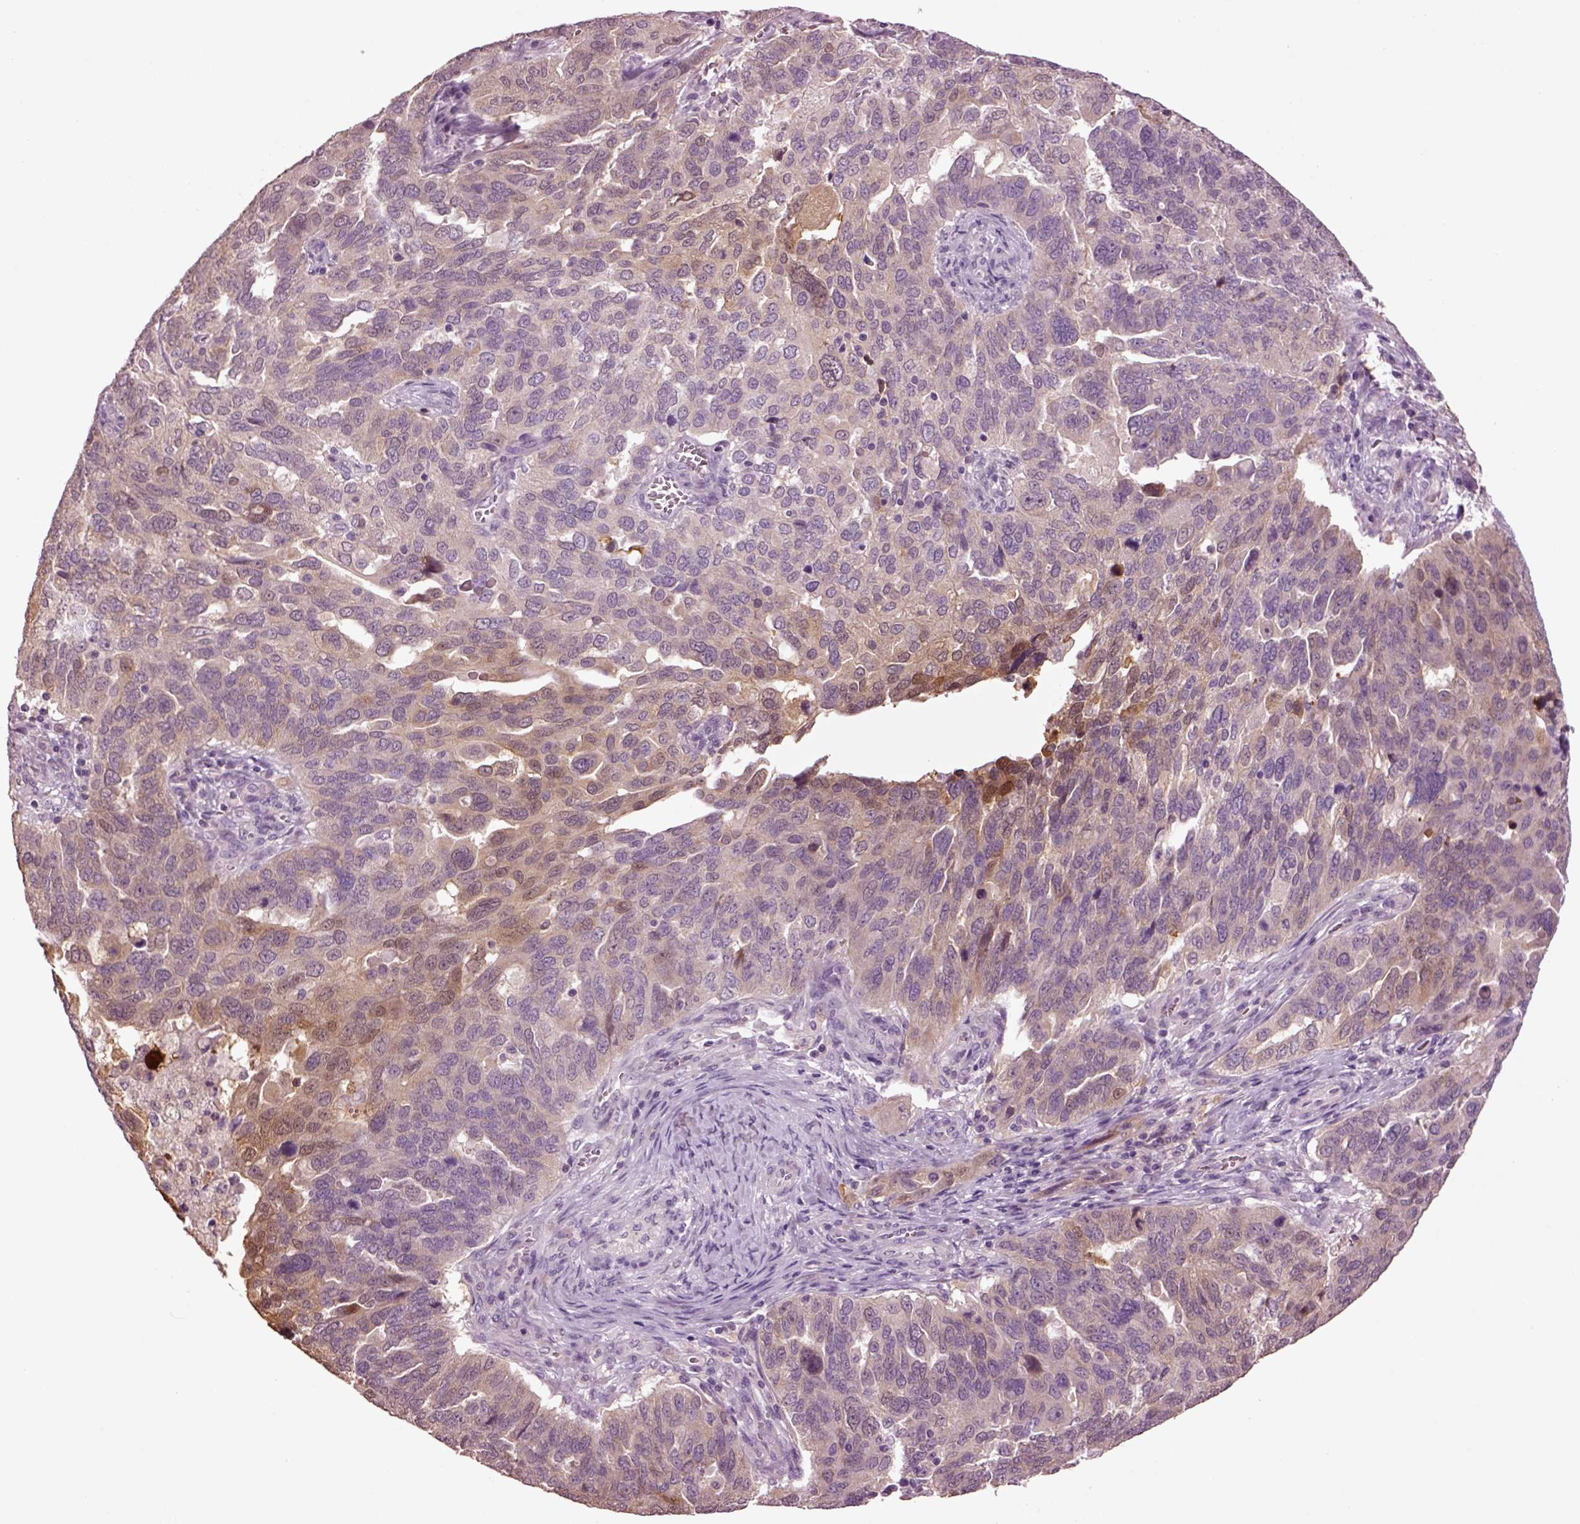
{"staining": {"intensity": "moderate", "quantity": ">75%", "location": "cytoplasmic/membranous"}, "tissue": "ovarian cancer", "cell_type": "Tumor cells", "image_type": "cancer", "snomed": [{"axis": "morphology", "description": "Carcinoma, endometroid"}, {"axis": "topography", "description": "Soft tissue"}, {"axis": "topography", "description": "Ovary"}], "caption": "Immunohistochemical staining of human ovarian cancer exhibits medium levels of moderate cytoplasmic/membranous expression in approximately >75% of tumor cells.", "gene": "CLPSL1", "patient": {"sex": "female", "age": 52}}